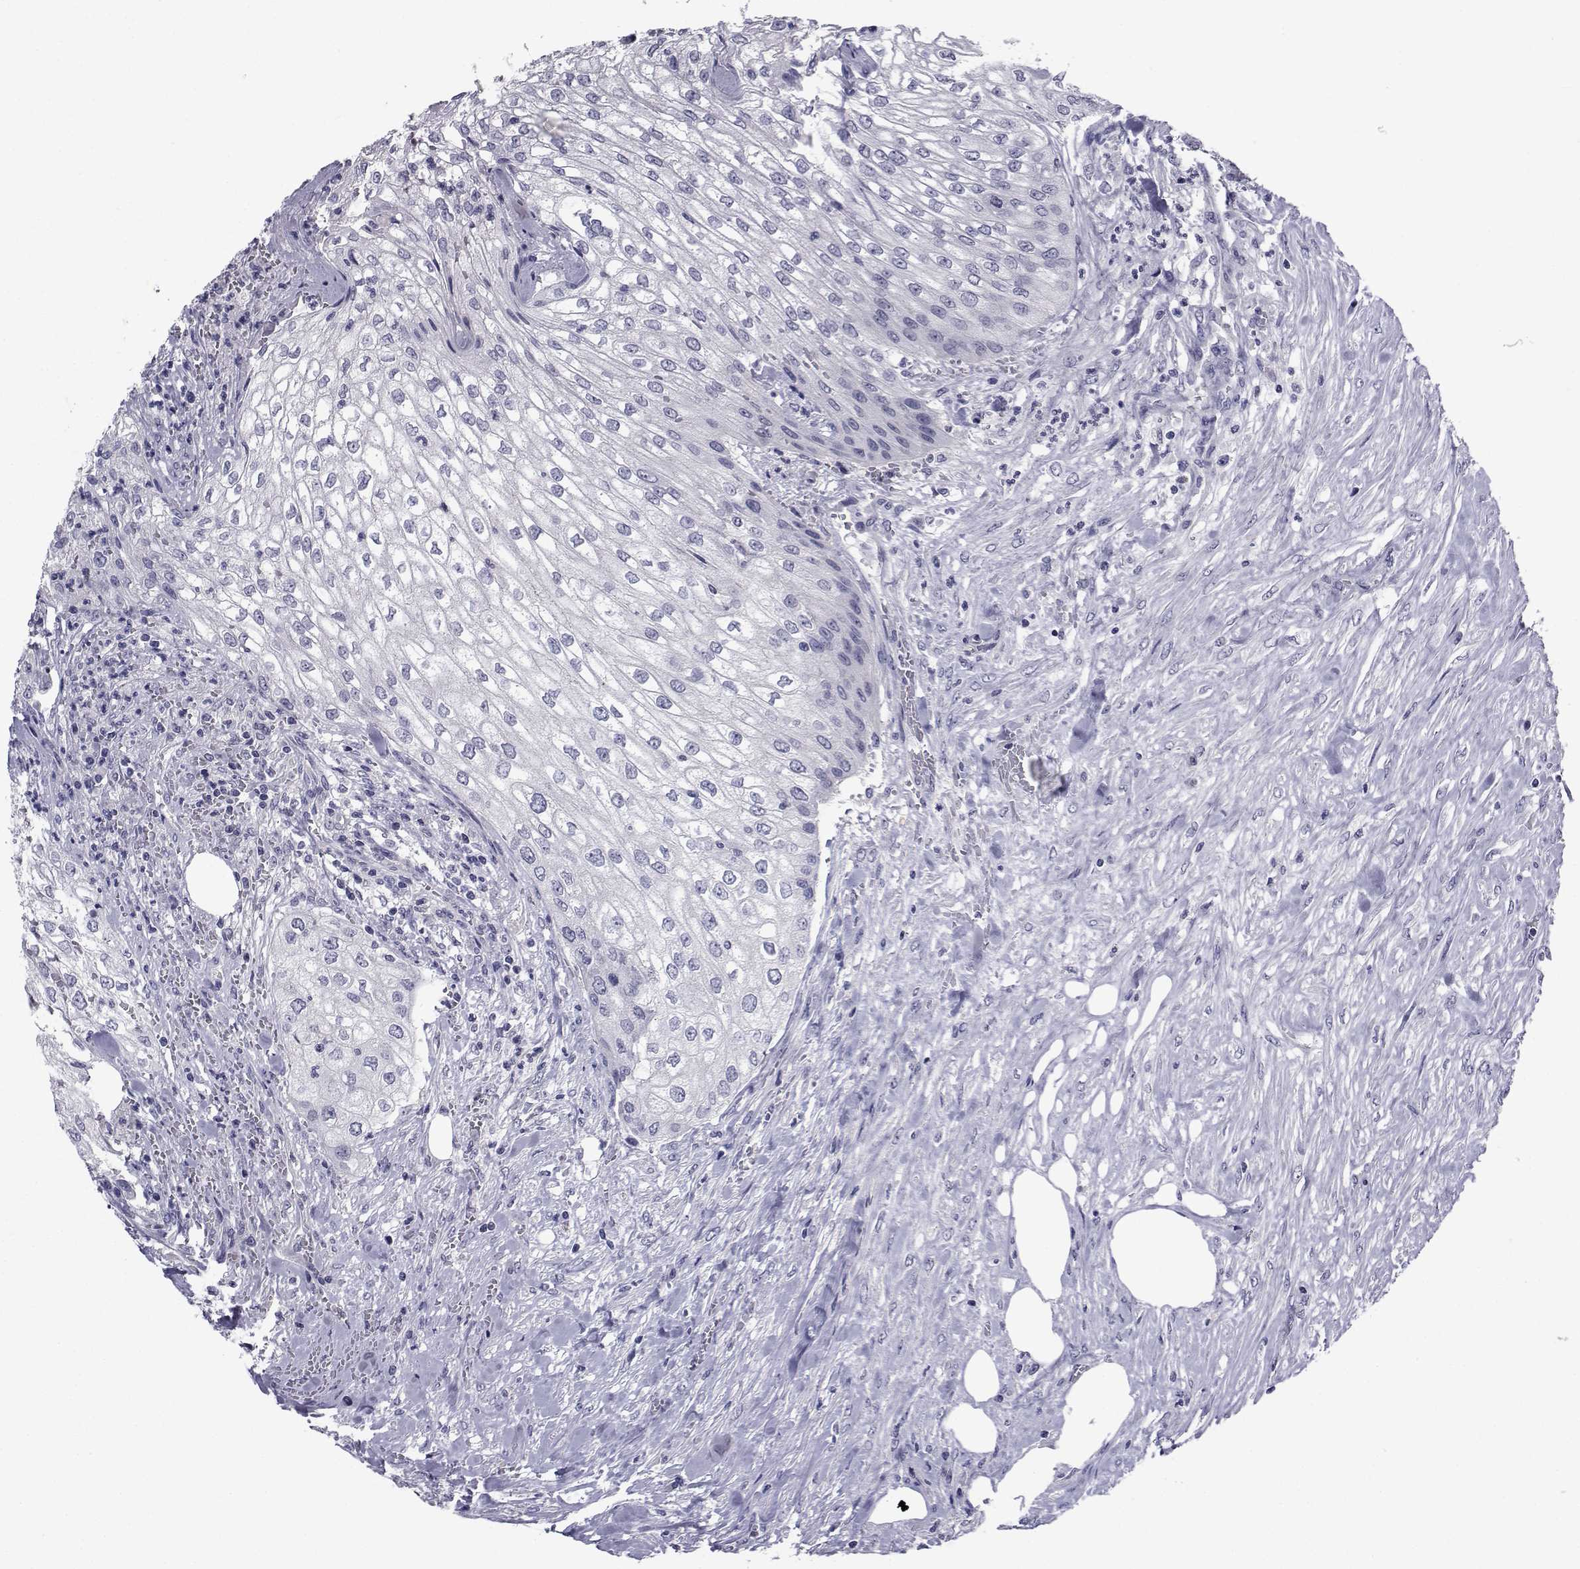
{"staining": {"intensity": "negative", "quantity": "none", "location": "none"}, "tissue": "urothelial cancer", "cell_type": "Tumor cells", "image_type": "cancer", "snomed": [{"axis": "morphology", "description": "Urothelial carcinoma, High grade"}, {"axis": "topography", "description": "Urinary bladder"}], "caption": "High power microscopy micrograph of an immunohistochemistry (IHC) histopathology image of urothelial cancer, revealing no significant staining in tumor cells. (Stains: DAB IHC with hematoxylin counter stain, Microscopy: brightfield microscopy at high magnification).", "gene": "CHRNA1", "patient": {"sex": "male", "age": 62}}